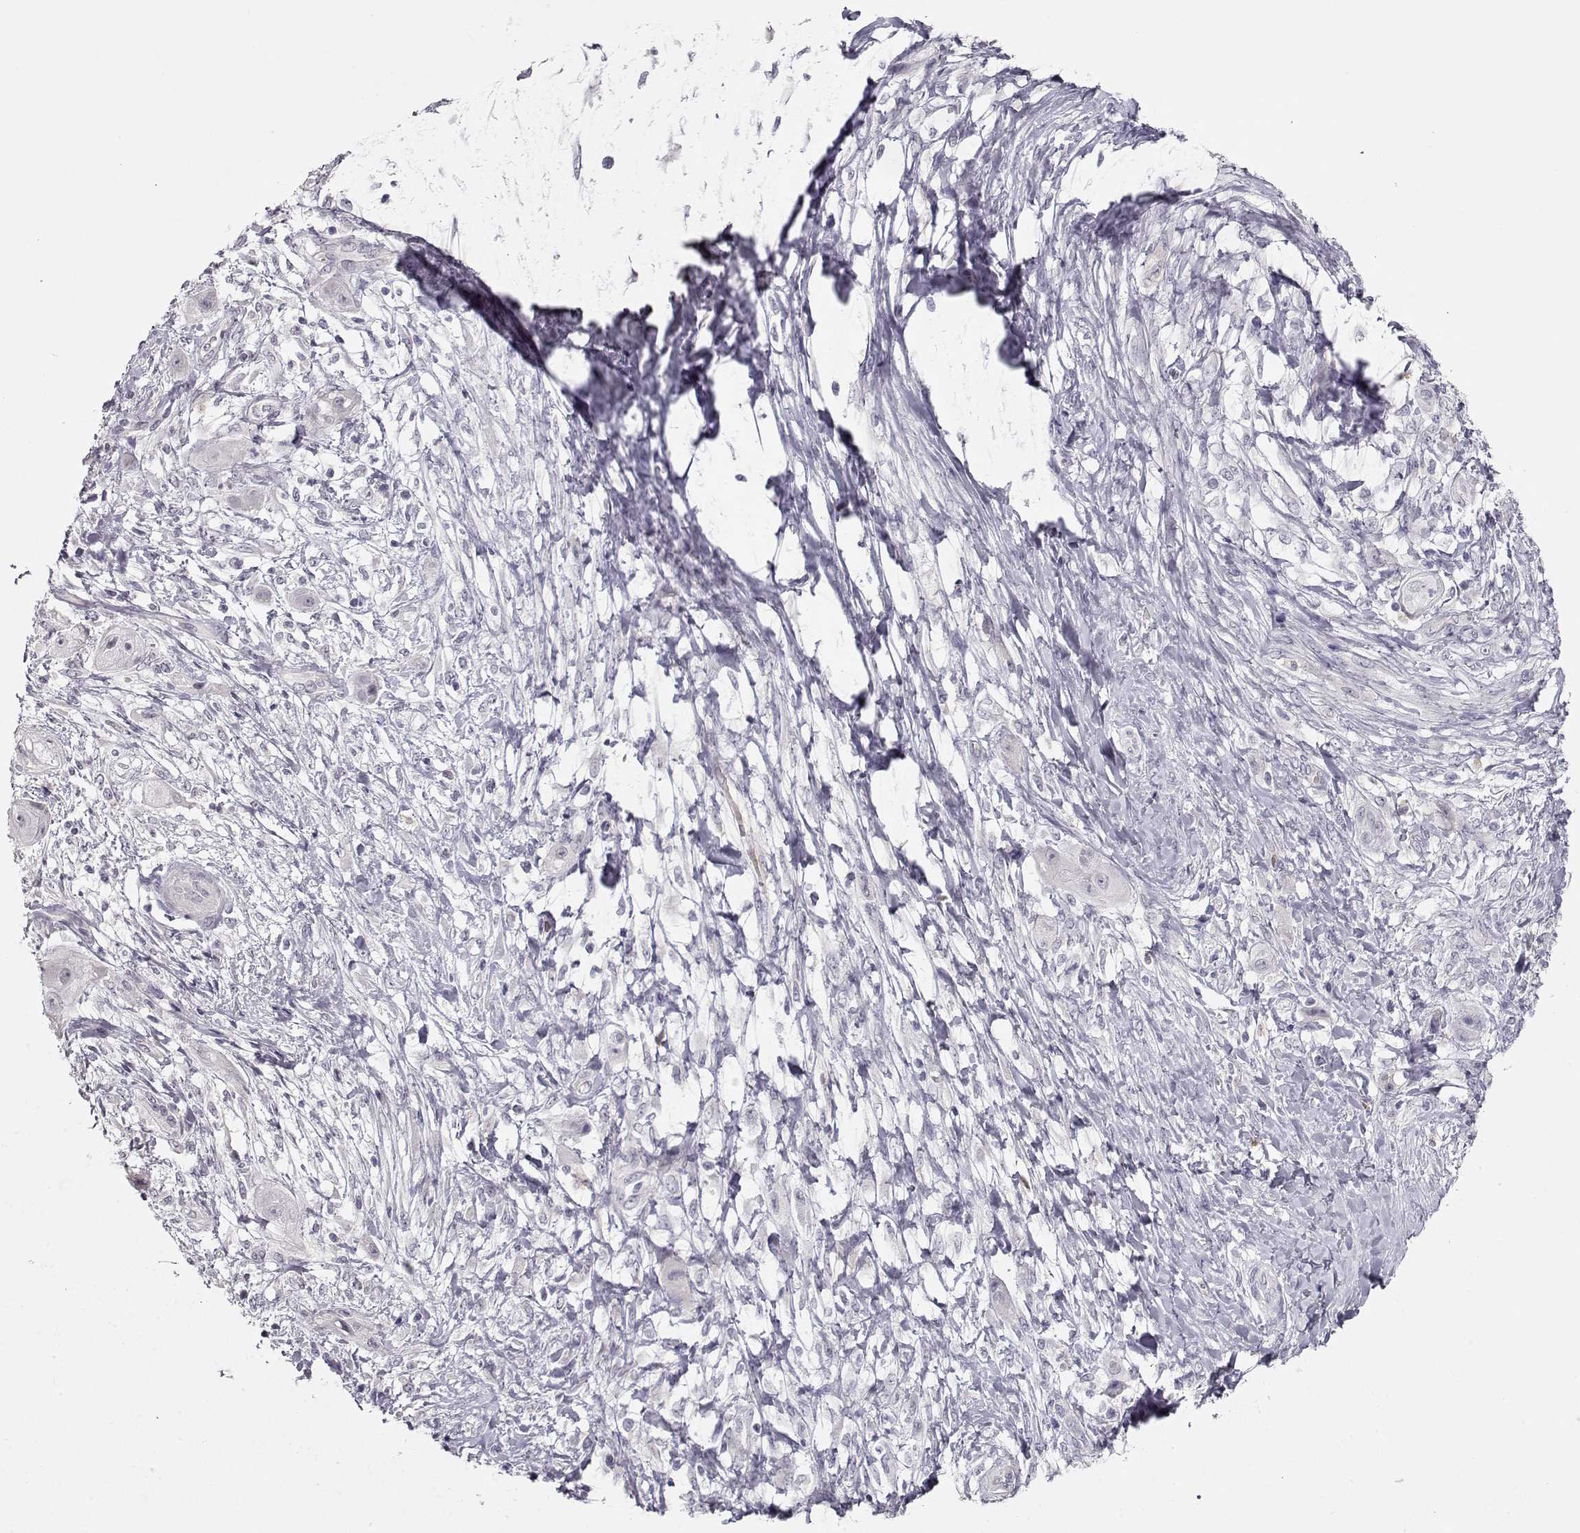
{"staining": {"intensity": "negative", "quantity": "none", "location": "none"}, "tissue": "skin cancer", "cell_type": "Tumor cells", "image_type": "cancer", "snomed": [{"axis": "morphology", "description": "Squamous cell carcinoma, NOS"}, {"axis": "topography", "description": "Skin"}], "caption": "Tumor cells are negative for brown protein staining in skin cancer (squamous cell carcinoma).", "gene": "TTC26", "patient": {"sex": "male", "age": 62}}